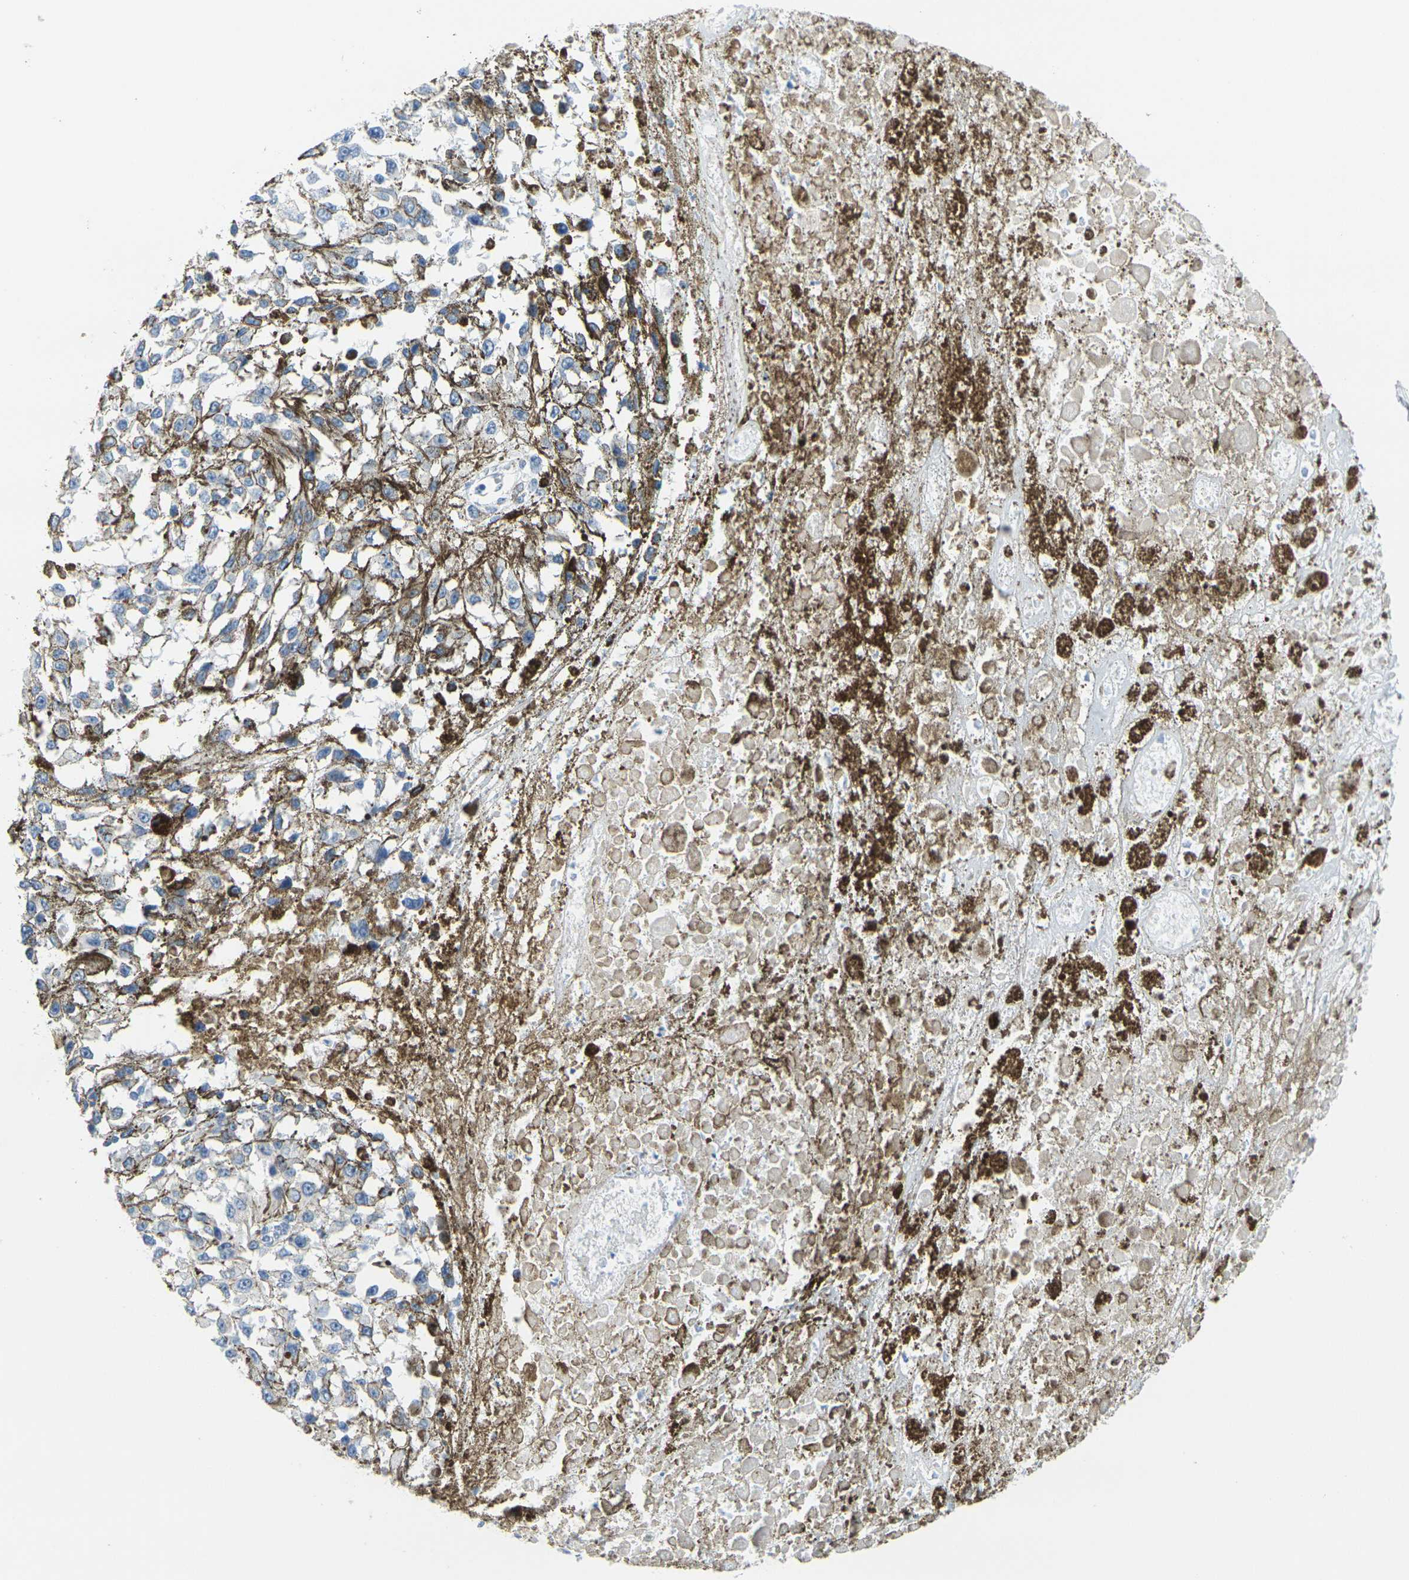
{"staining": {"intensity": "negative", "quantity": "none", "location": "none"}, "tissue": "melanoma", "cell_type": "Tumor cells", "image_type": "cancer", "snomed": [{"axis": "morphology", "description": "Malignant melanoma, Metastatic site"}, {"axis": "topography", "description": "Lymph node"}], "caption": "This is a histopathology image of immunohistochemistry staining of malignant melanoma (metastatic site), which shows no expression in tumor cells.", "gene": "GPR15", "patient": {"sex": "male", "age": 59}}